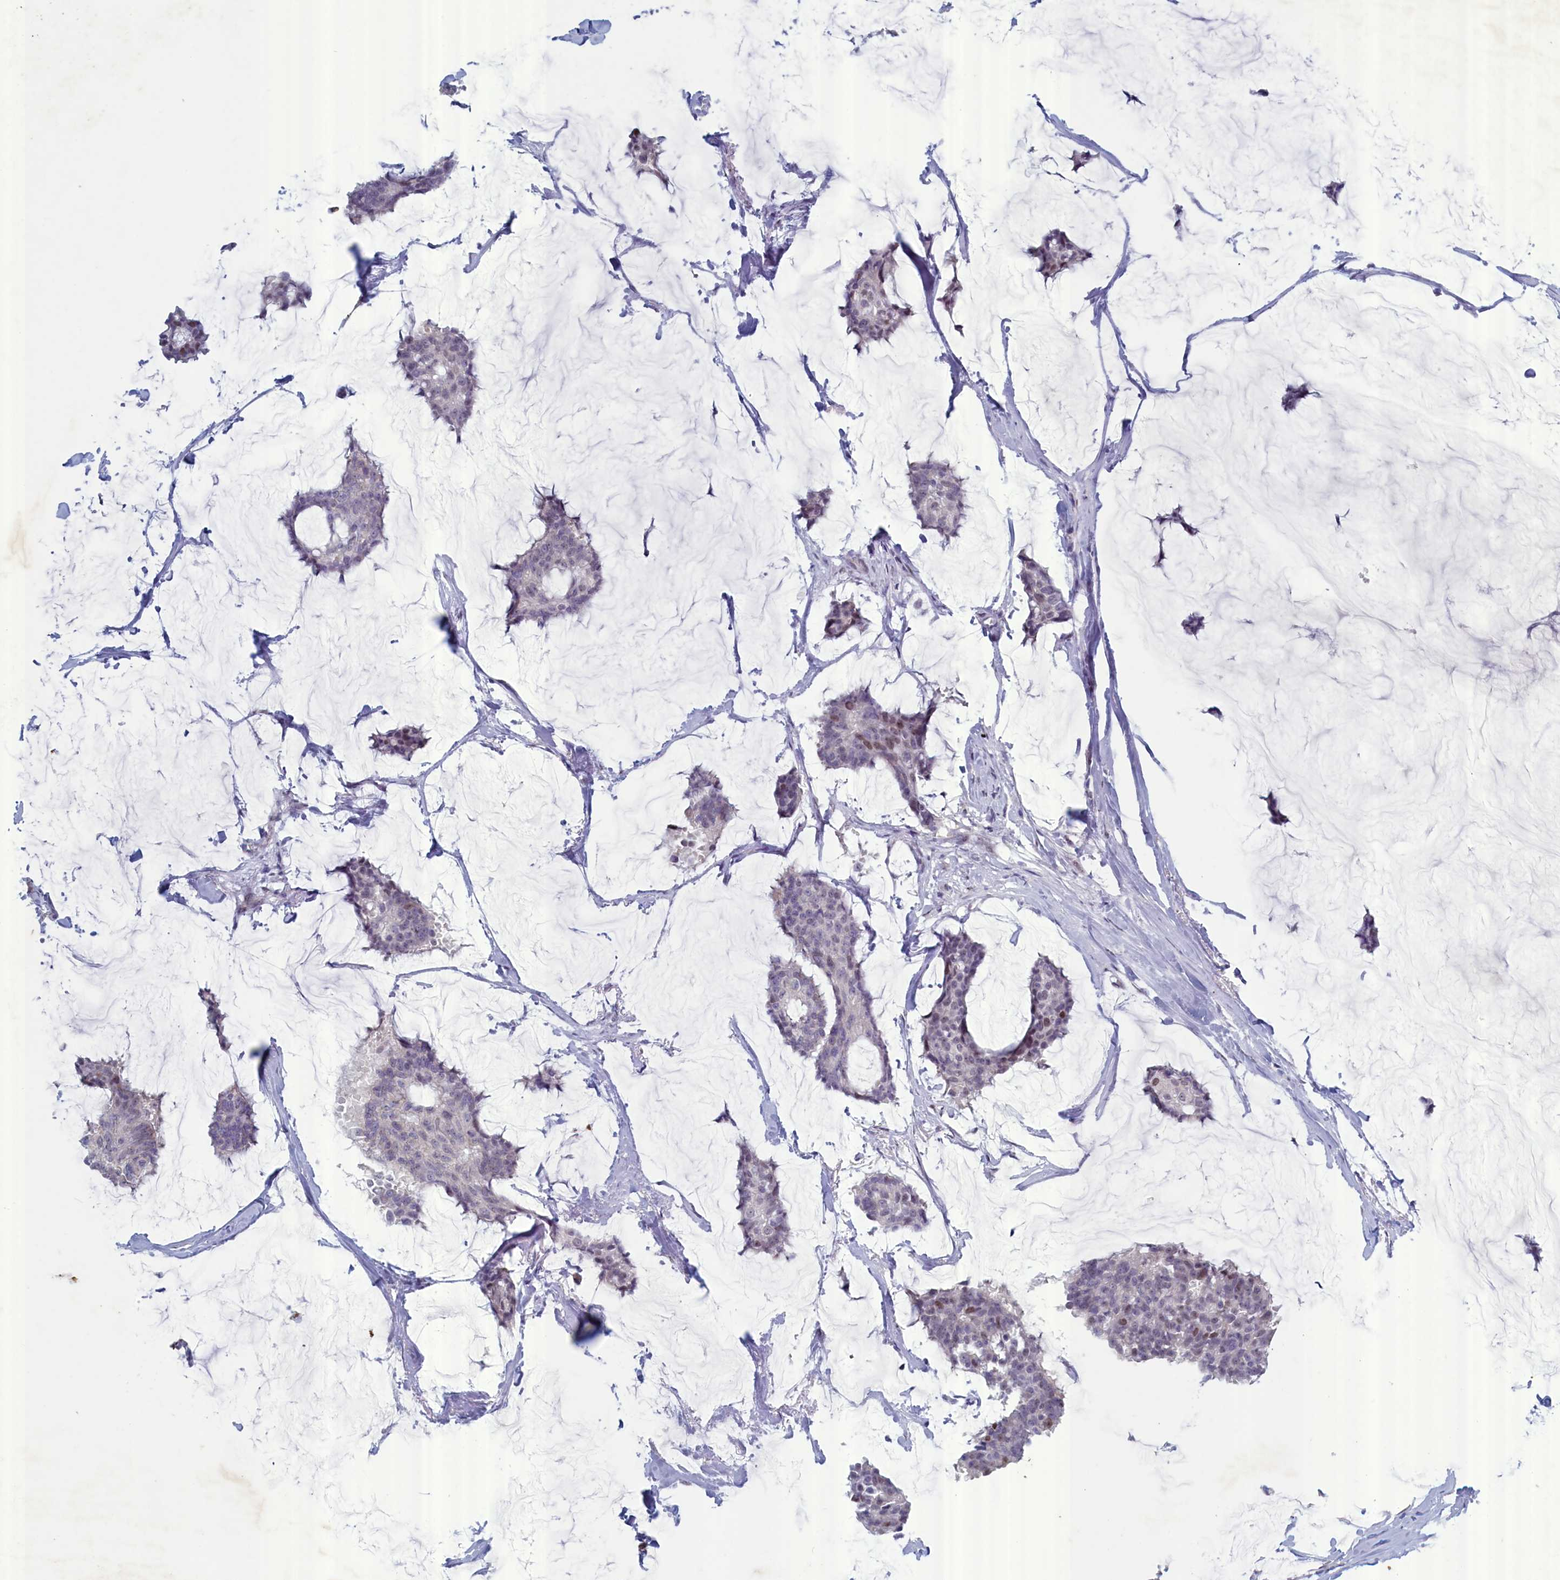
{"staining": {"intensity": "moderate", "quantity": "<25%", "location": "nuclear"}, "tissue": "breast cancer", "cell_type": "Tumor cells", "image_type": "cancer", "snomed": [{"axis": "morphology", "description": "Duct carcinoma"}, {"axis": "topography", "description": "Breast"}], "caption": "A brown stain highlights moderate nuclear positivity of a protein in human breast cancer tumor cells.", "gene": "WDR76", "patient": {"sex": "female", "age": 93}}